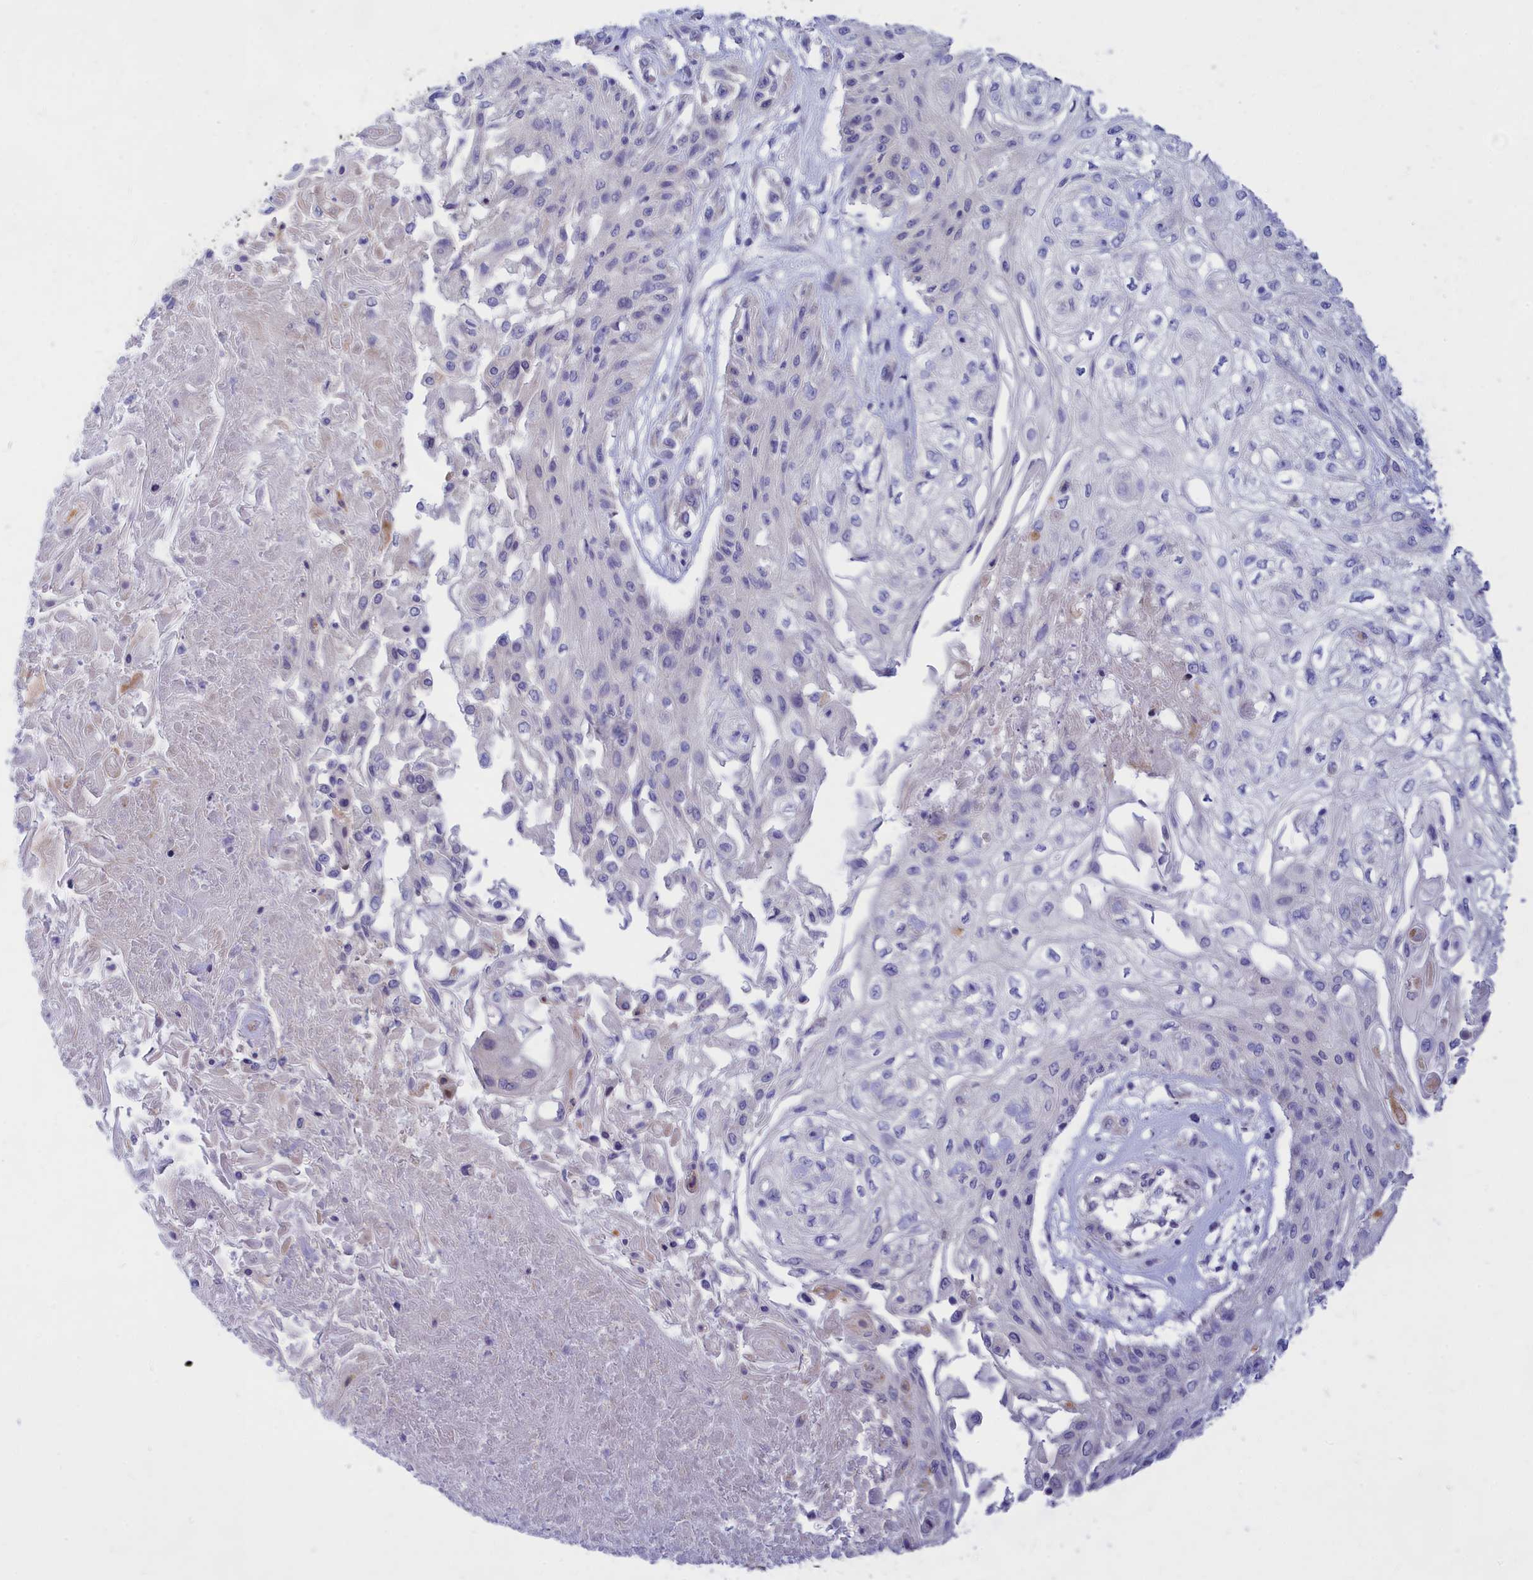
{"staining": {"intensity": "negative", "quantity": "none", "location": "none"}, "tissue": "skin cancer", "cell_type": "Tumor cells", "image_type": "cancer", "snomed": [{"axis": "morphology", "description": "Squamous cell carcinoma, NOS"}, {"axis": "morphology", "description": "Squamous cell carcinoma, metastatic, NOS"}, {"axis": "topography", "description": "Skin"}, {"axis": "topography", "description": "Lymph node"}], "caption": "Skin cancer was stained to show a protein in brown. There is no significant expression in tumor cells. (DAB IHC with hematoxylin counter stain).", "gene": "TMEM30B", "patient": {"sex": "male", "age": 75}}